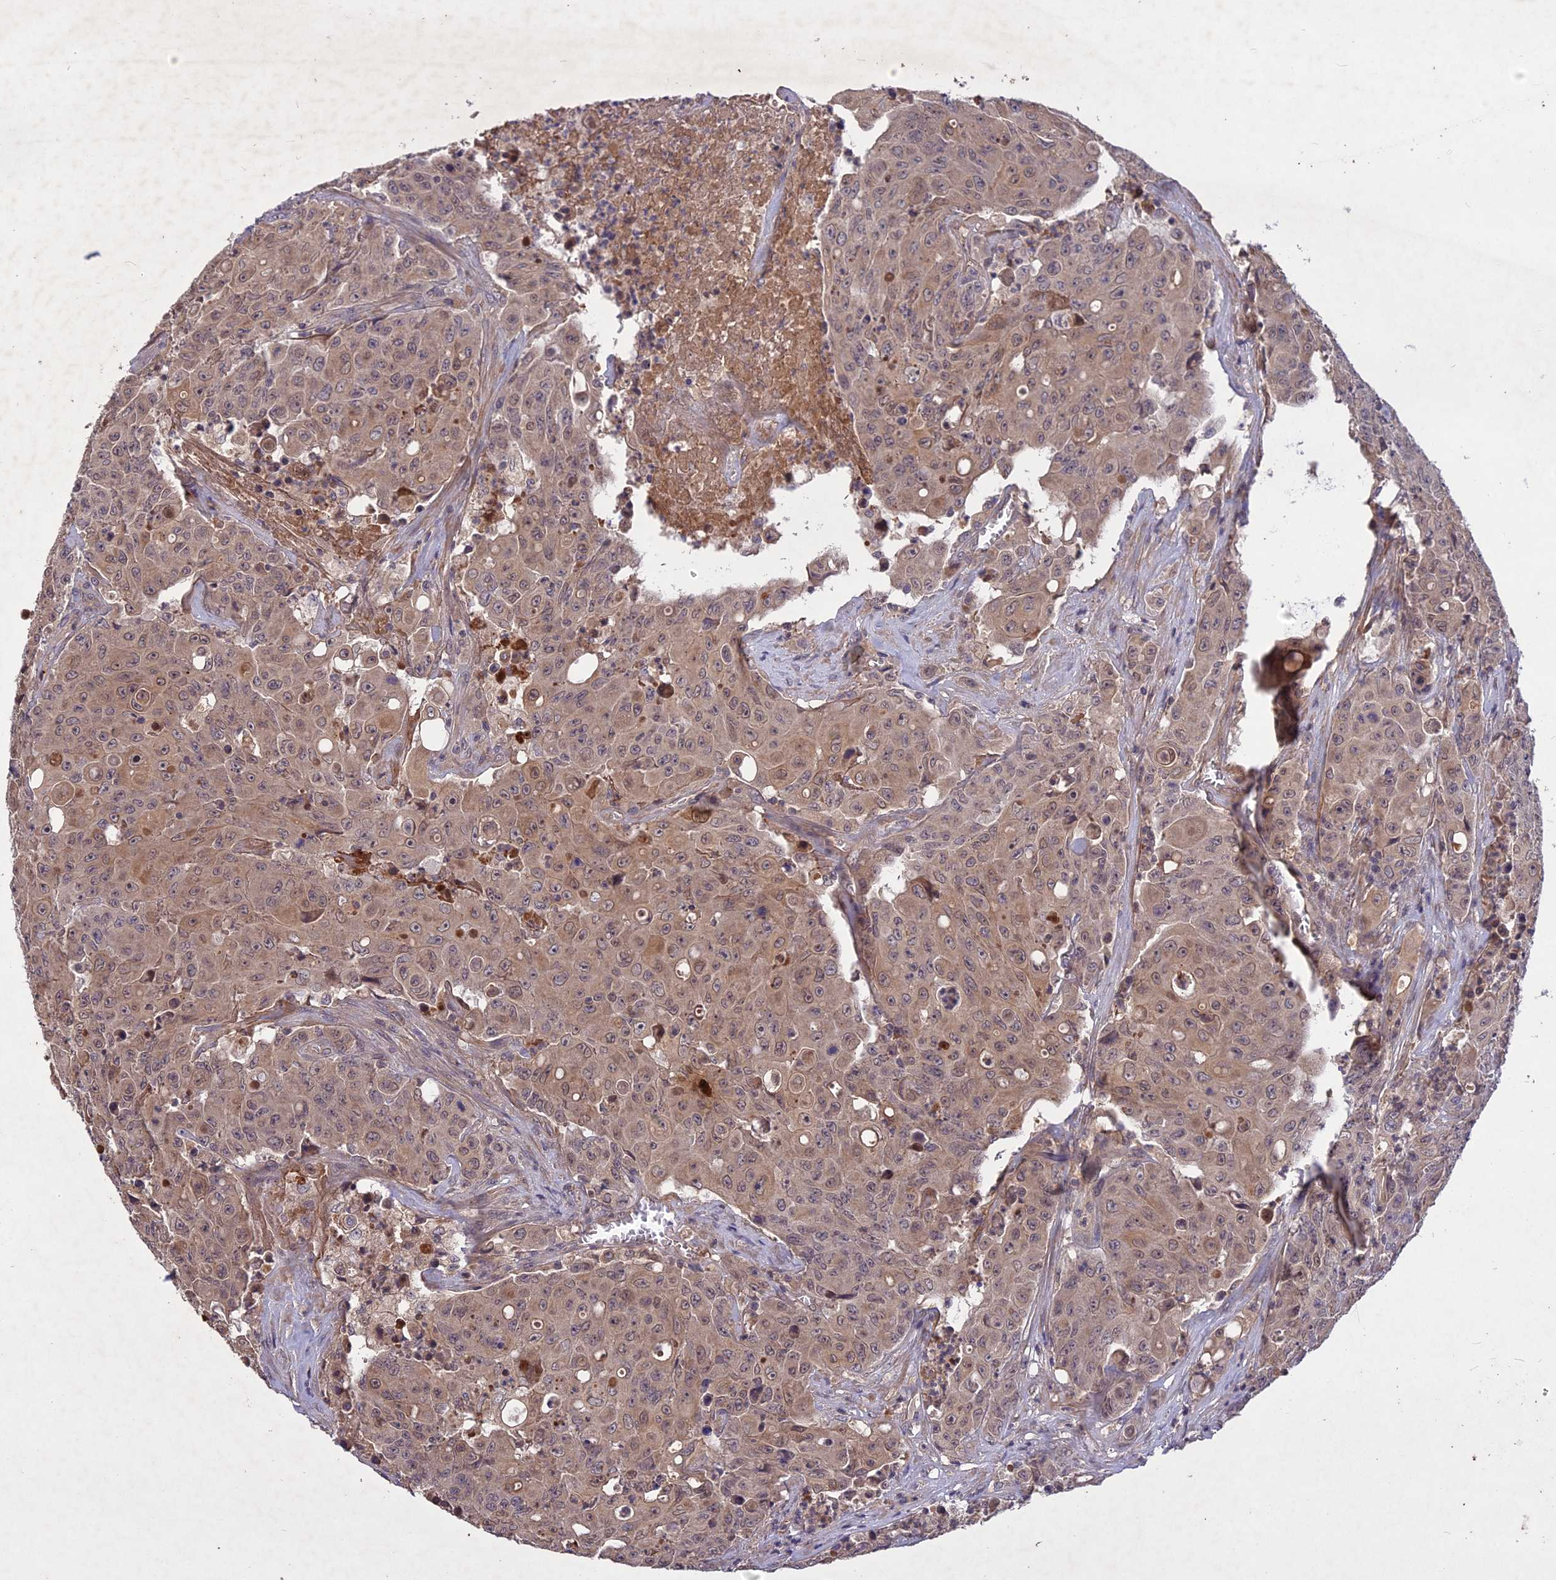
{"staining": {"intensity": "moderate", "quantity": ">75%", "location": "cytoplasmic/membranous"}, "tissue": "colorectal cancer", "cell_type": "Tumor cells", "image_type": "cancer", "snomed": [{"axis": "morphology", "description": "Adenocarcinoma, NOS"}, {"axis": "topography", "description": "Colon"}], "caption": "Protein positivity by immunohistochemistry exhibits moderate cytoplasmic/membranous positivity in about >75% of tumor cells in colorectal adenocarcinoma. The staining was performed using DAB, with brown indicating positive protein expression. Nuclei are stained blue with hematoxylin.", "gene": "ADO", "patient": {"sex": "male", "age": 51}}